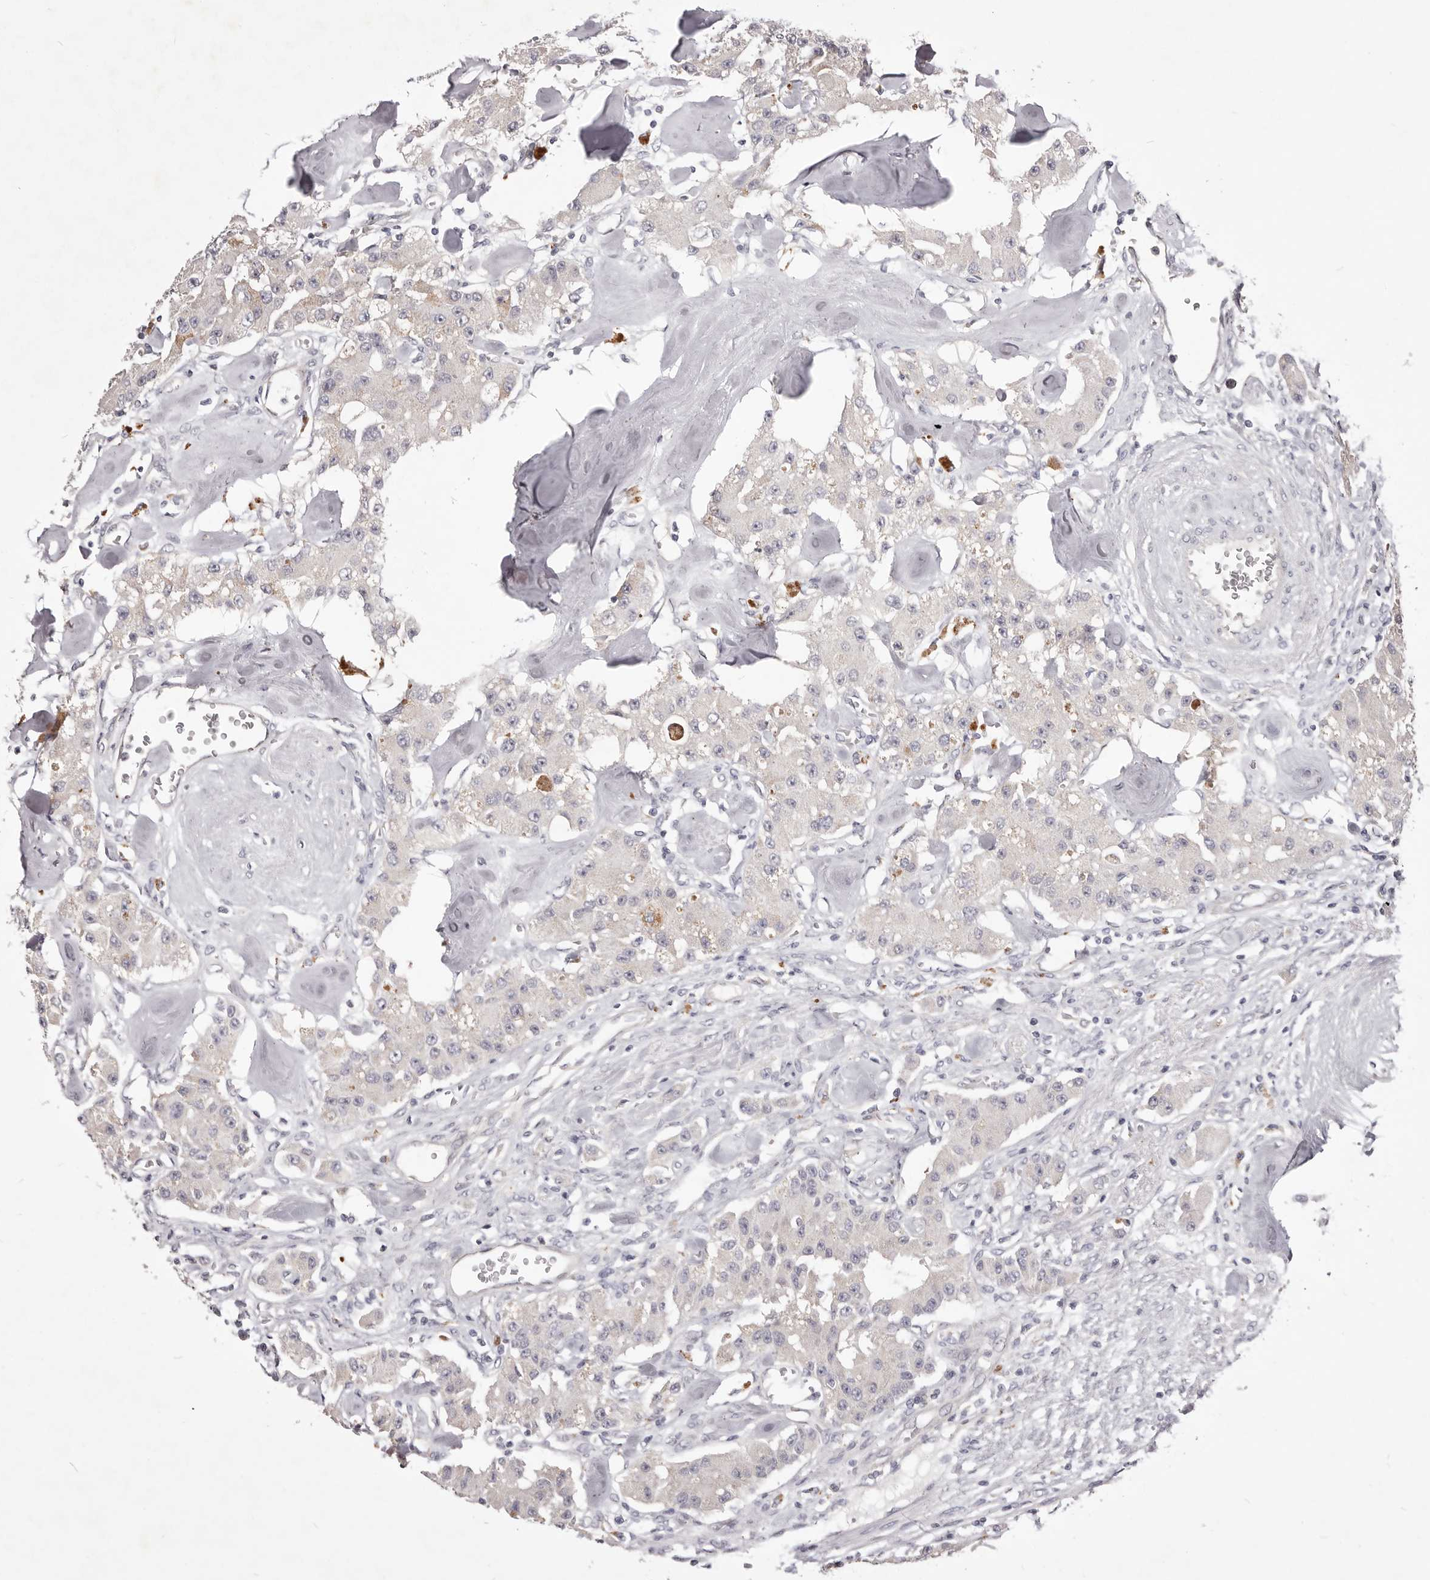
{"staining": {"intensity": "moderate", "quantity": "<25%", "location": "cytoplasmic/membranous"}, "tissue": "carcinoid", "cell_type": "Tumor cells", "image_type": "cancer", "snomed": [{"axis": "morphology", "description": "Carcinoid, malignant, NOS"}, {"axis": "topography", "description": "Pancreas"}], "caption": "Carcinoid was stained to show a protein in brown. There is low levels of moderate cytoplasmic/membranous expression in approximately <25% of tumor cells. The staining is performed using DAB (3,3'-diaminobenzidine) brown chromogen to label protein expression. The nuclei are counter-stained blue using hematoxylin.", "gene": "GARNL3", "patient": {"sex": "male", "age": 41}}